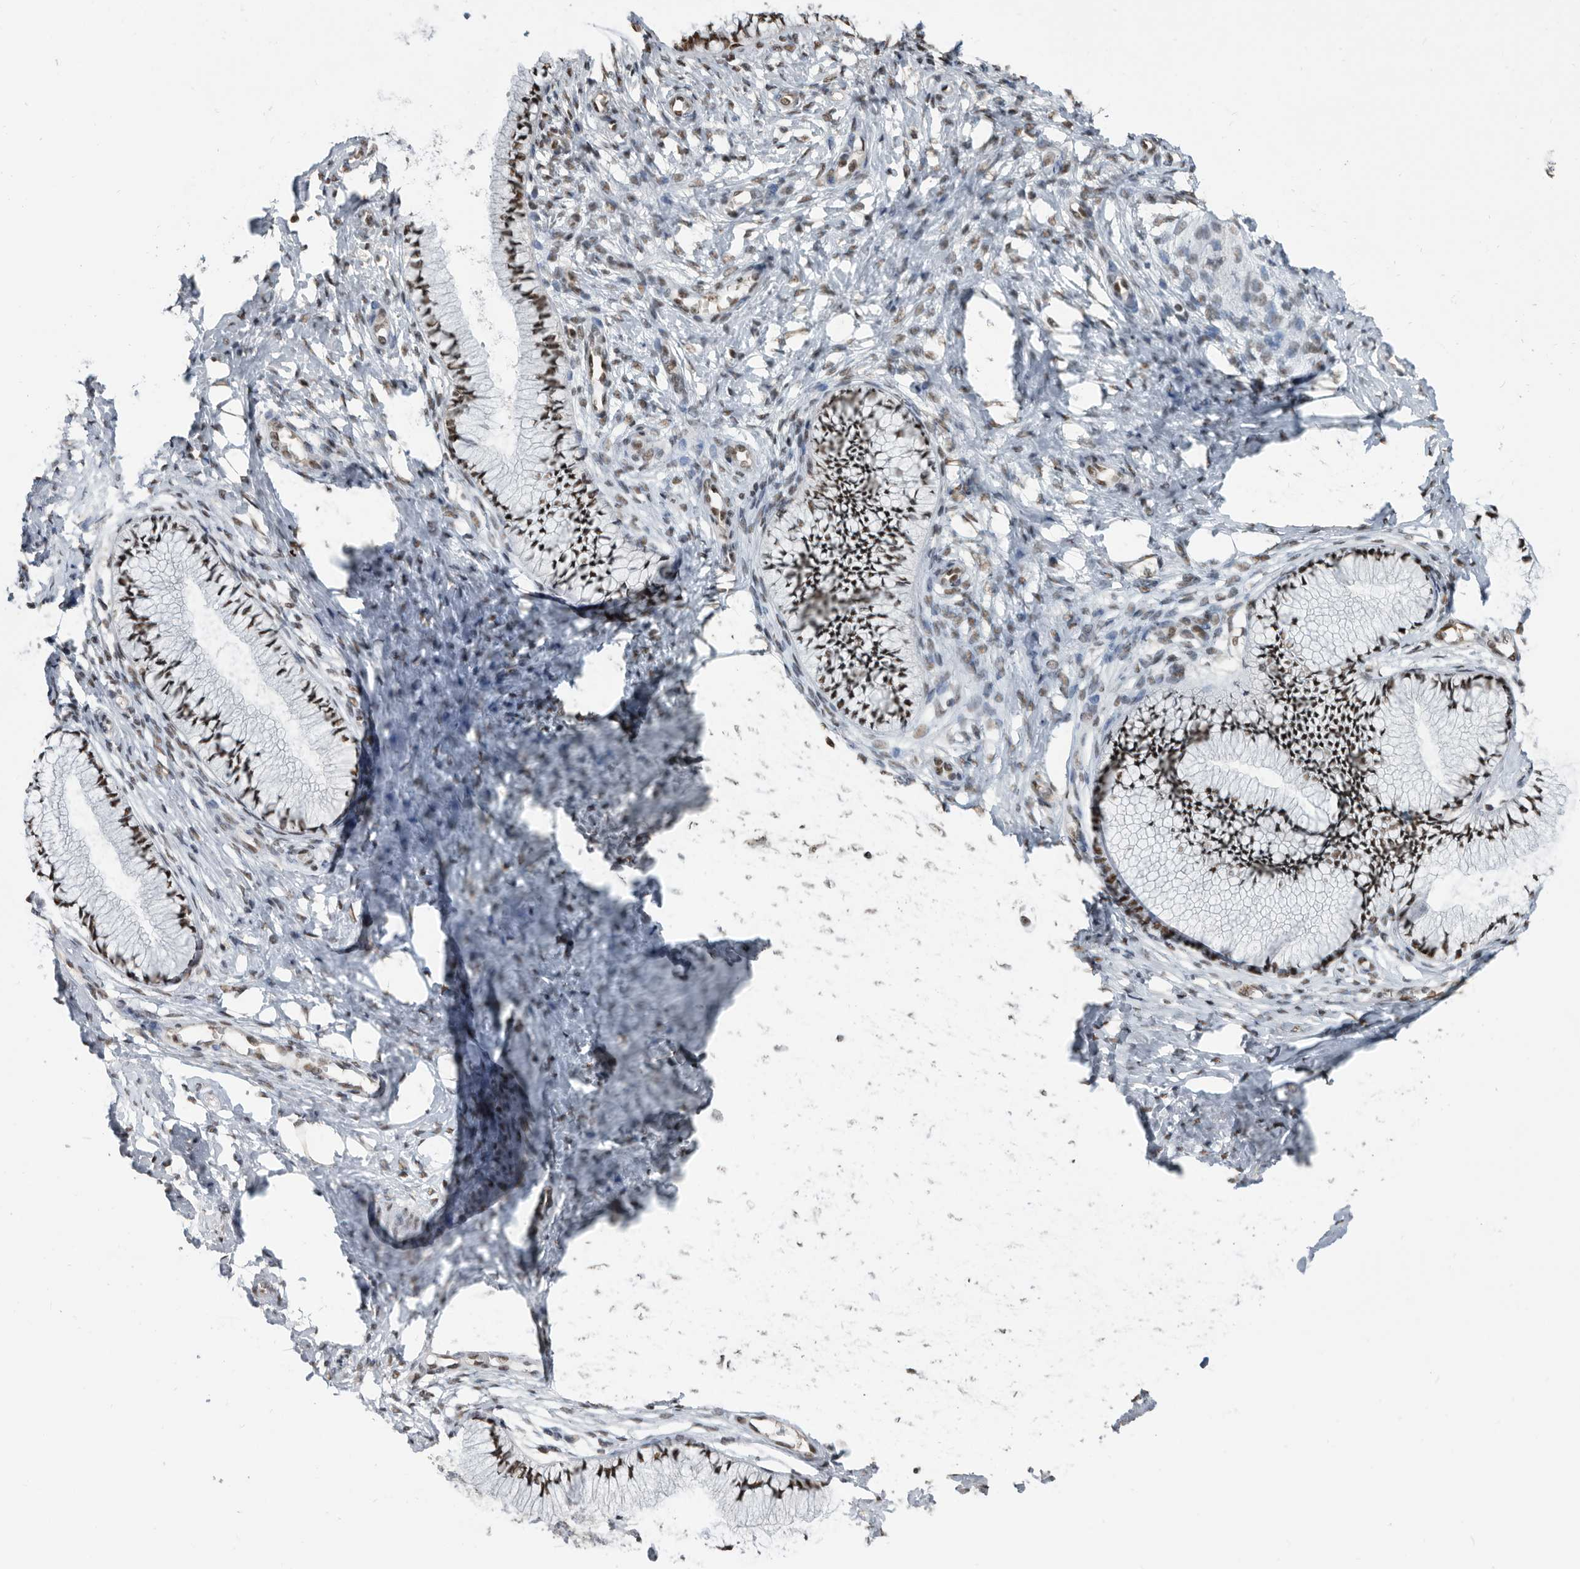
{"staining": {"intensity": "strong", "quantity": ">75%", "location": "nuclear"}, "tissue": "cervix", "cell_type": "Glandular cells", "image_type": "normal", "snomed": [{"axis": "morphology", "description": "Normal tissue, NOS"}, {"axis": "topography", "description": "Cervix"}], "caption": "Cervix was stained to show a protein in brown. There is high levels of strong nuclear staining in about >75% of glandular cells. Using DAB (3,3'-diaminobenzidine) (brown) and hematoxylin (blue) stains, captured at high magnification using brightfield microscopy.", "gene": "SF3A1", "patient": {"sex": "female", "age": 36}}